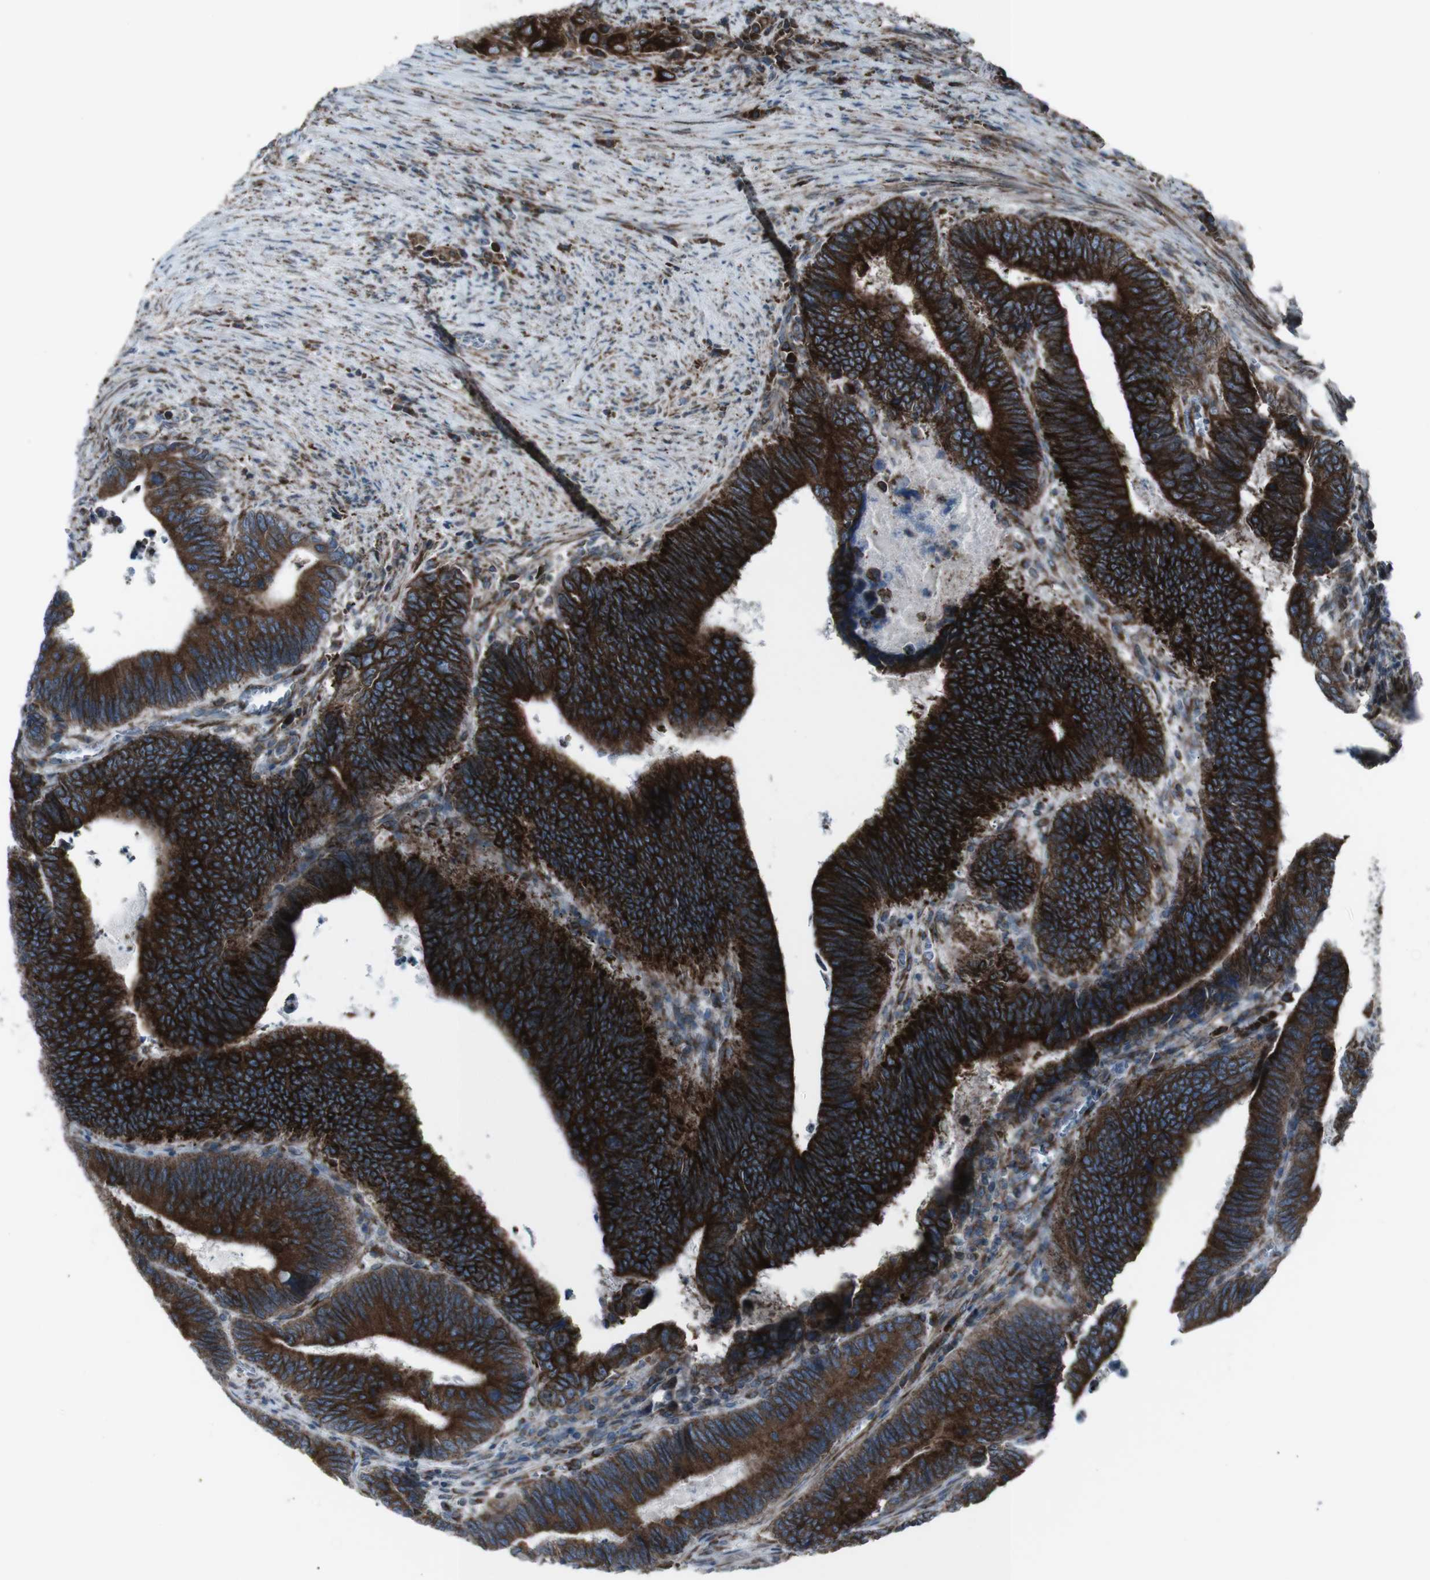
{"staining": {"intensity": "strong", "quantity": ">75%", "location": "cytoplasmic/membranous"}, "tissue": "colorectal cancer", "cell_type": "Tumor cells", "image_type": "cancer", "snomed": [{"axis": "morphology", "description": "Adenocarcinoma, NOS"}, {"axis": "topography", "description": "Colon"}], "caption": "Immunohistochemistry staining of colorectal cancer, which shows high levels of strong cytoplasmic/membranous staining in approximately >75% of tumor cells indicating strong cytoplasmic/membranous protein expression. The staining was performed using DAB (brown) for protein detection and nuclei were counterstained in hematoxylin (blue).", "gene": "LNPK", "patient": {"sex": "male", "age": 72}}